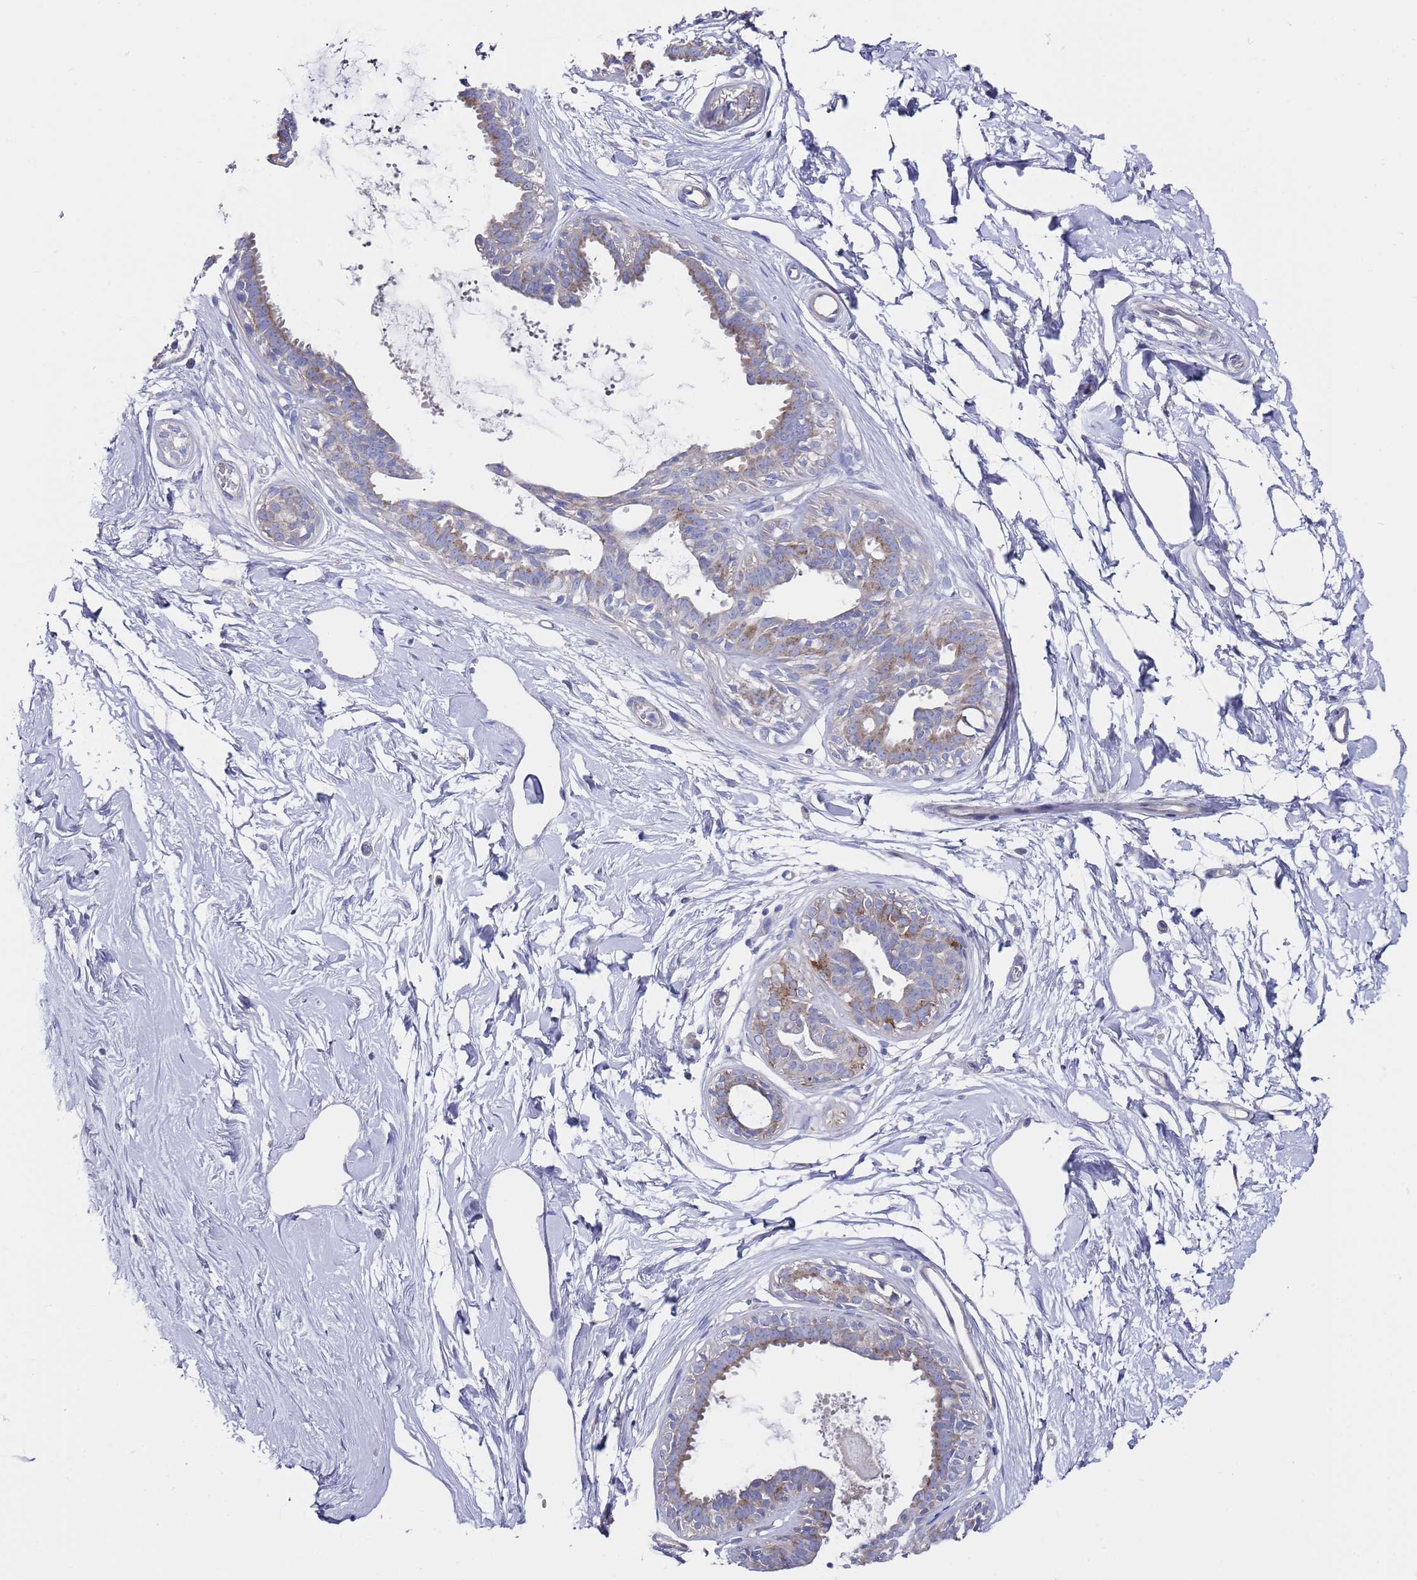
{"staining": {"intensity": "negative", "quantity": "none", "location": "none"}, "tissue": "breast", "cell_type": "Adipocytes", "image_type": "normal", "snomed": [{"axis": "morphology", "description": "Normal tissue, NOS"}, {"axis": "topography", "description": "Breast"}], "caption": "IHC of benign human breast demonstrates no staining in adipocytes.", "gene": "SCAPER", "patient": {"sex": "female", "age": 45}}